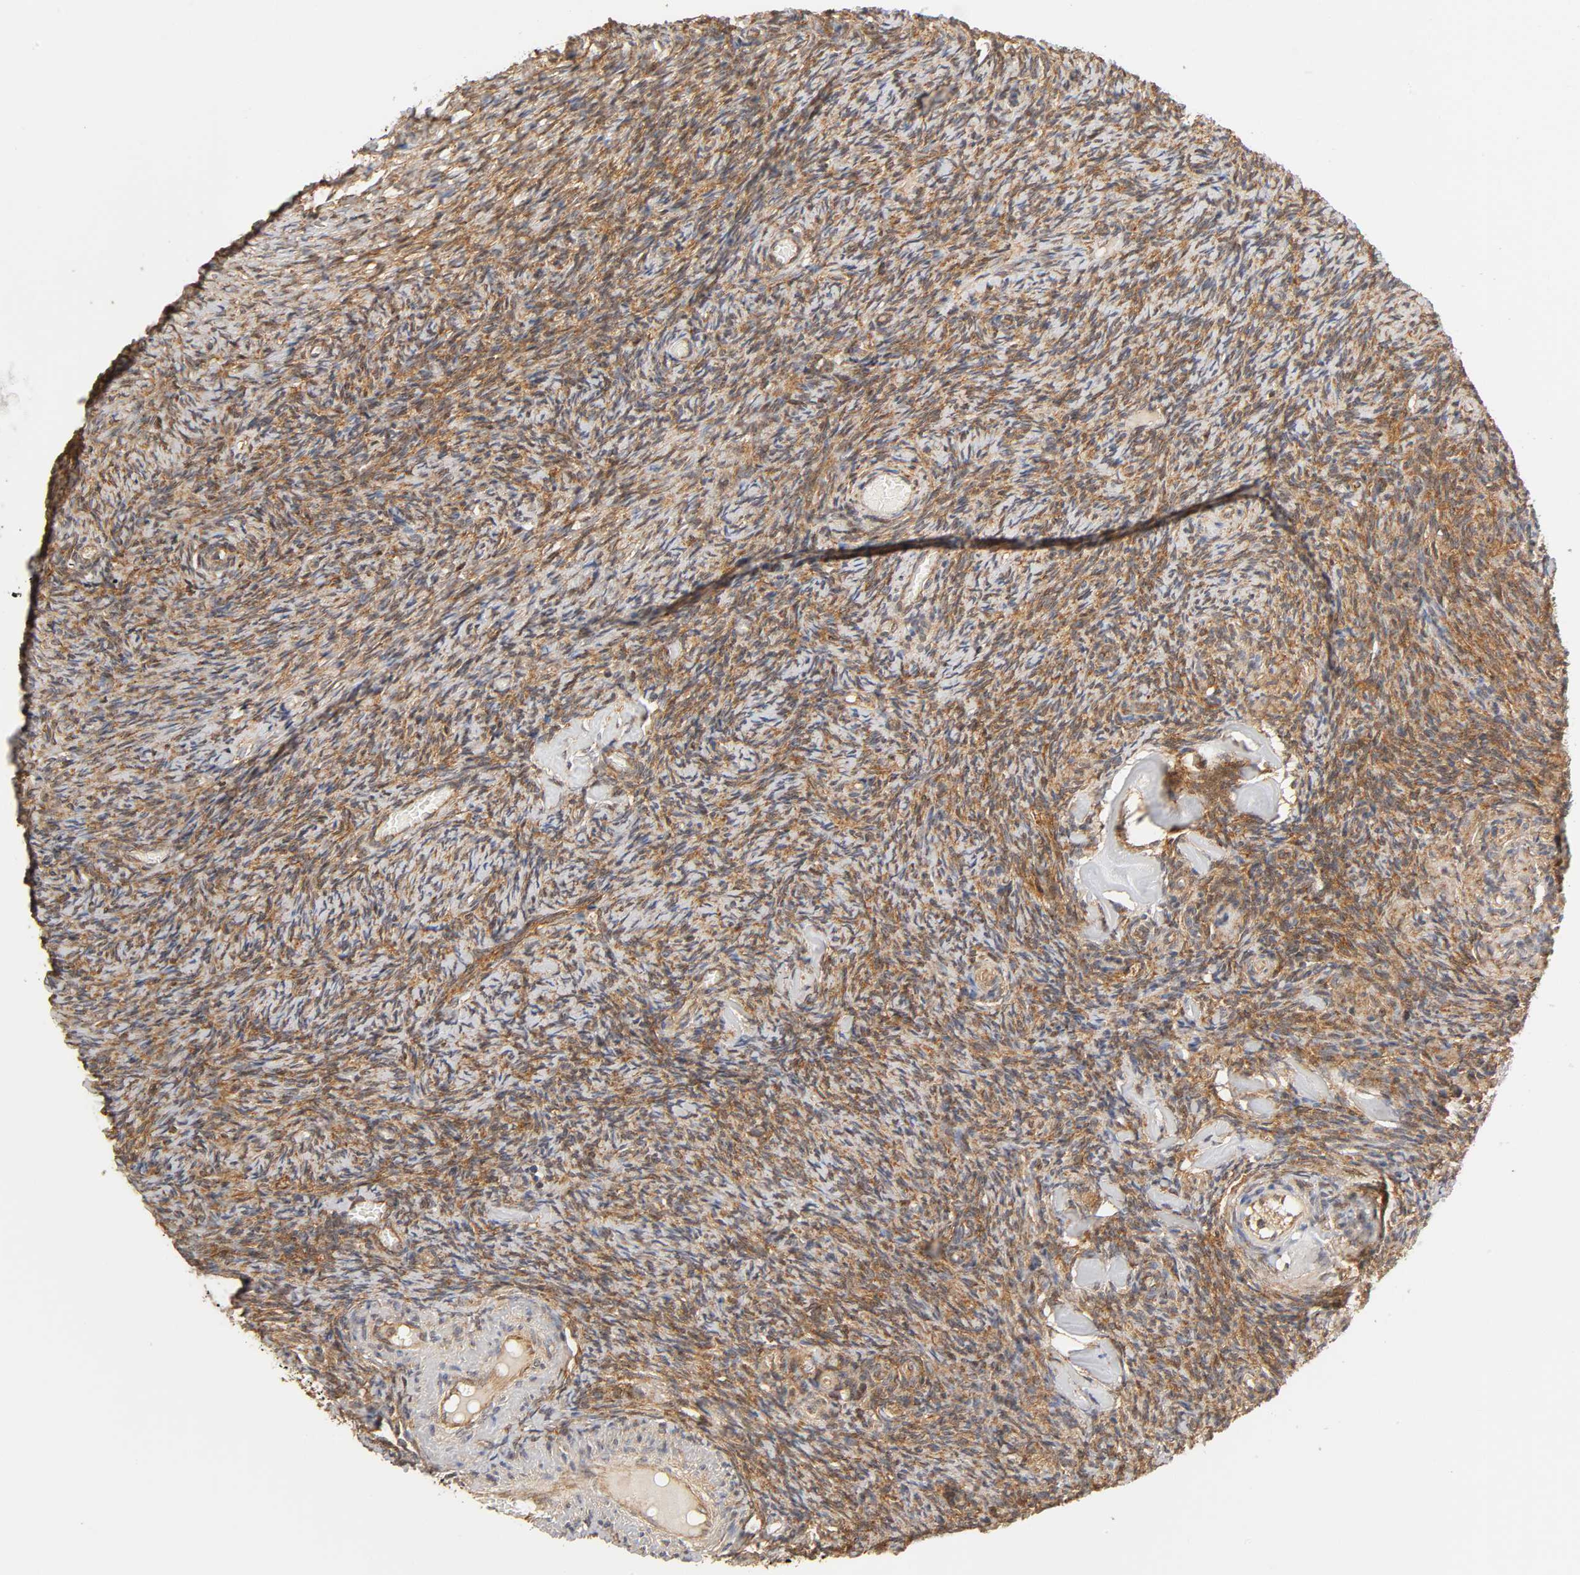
{"staining": {"intensity": "moderate", "quantity": ">75%", "location": "cytoplasmic/membranous"}, "tissue": "ovary", "cell_type": "Ovarian stroma cells", "image_type": "normal", "snomed": [{"axis": "morphology", "description": "Normal tissue, NOS"}, {"axis": "topography", "description": "Ovary"}], "caption": "IHC of benign human ovary demonstrates medium levels of moderate cytoplasmic/membranous positivity in approximately >75% of ovarian stroma cells.", "gene": "PAFAH1B1", "patient": {"sex": "female", "age": 60}}